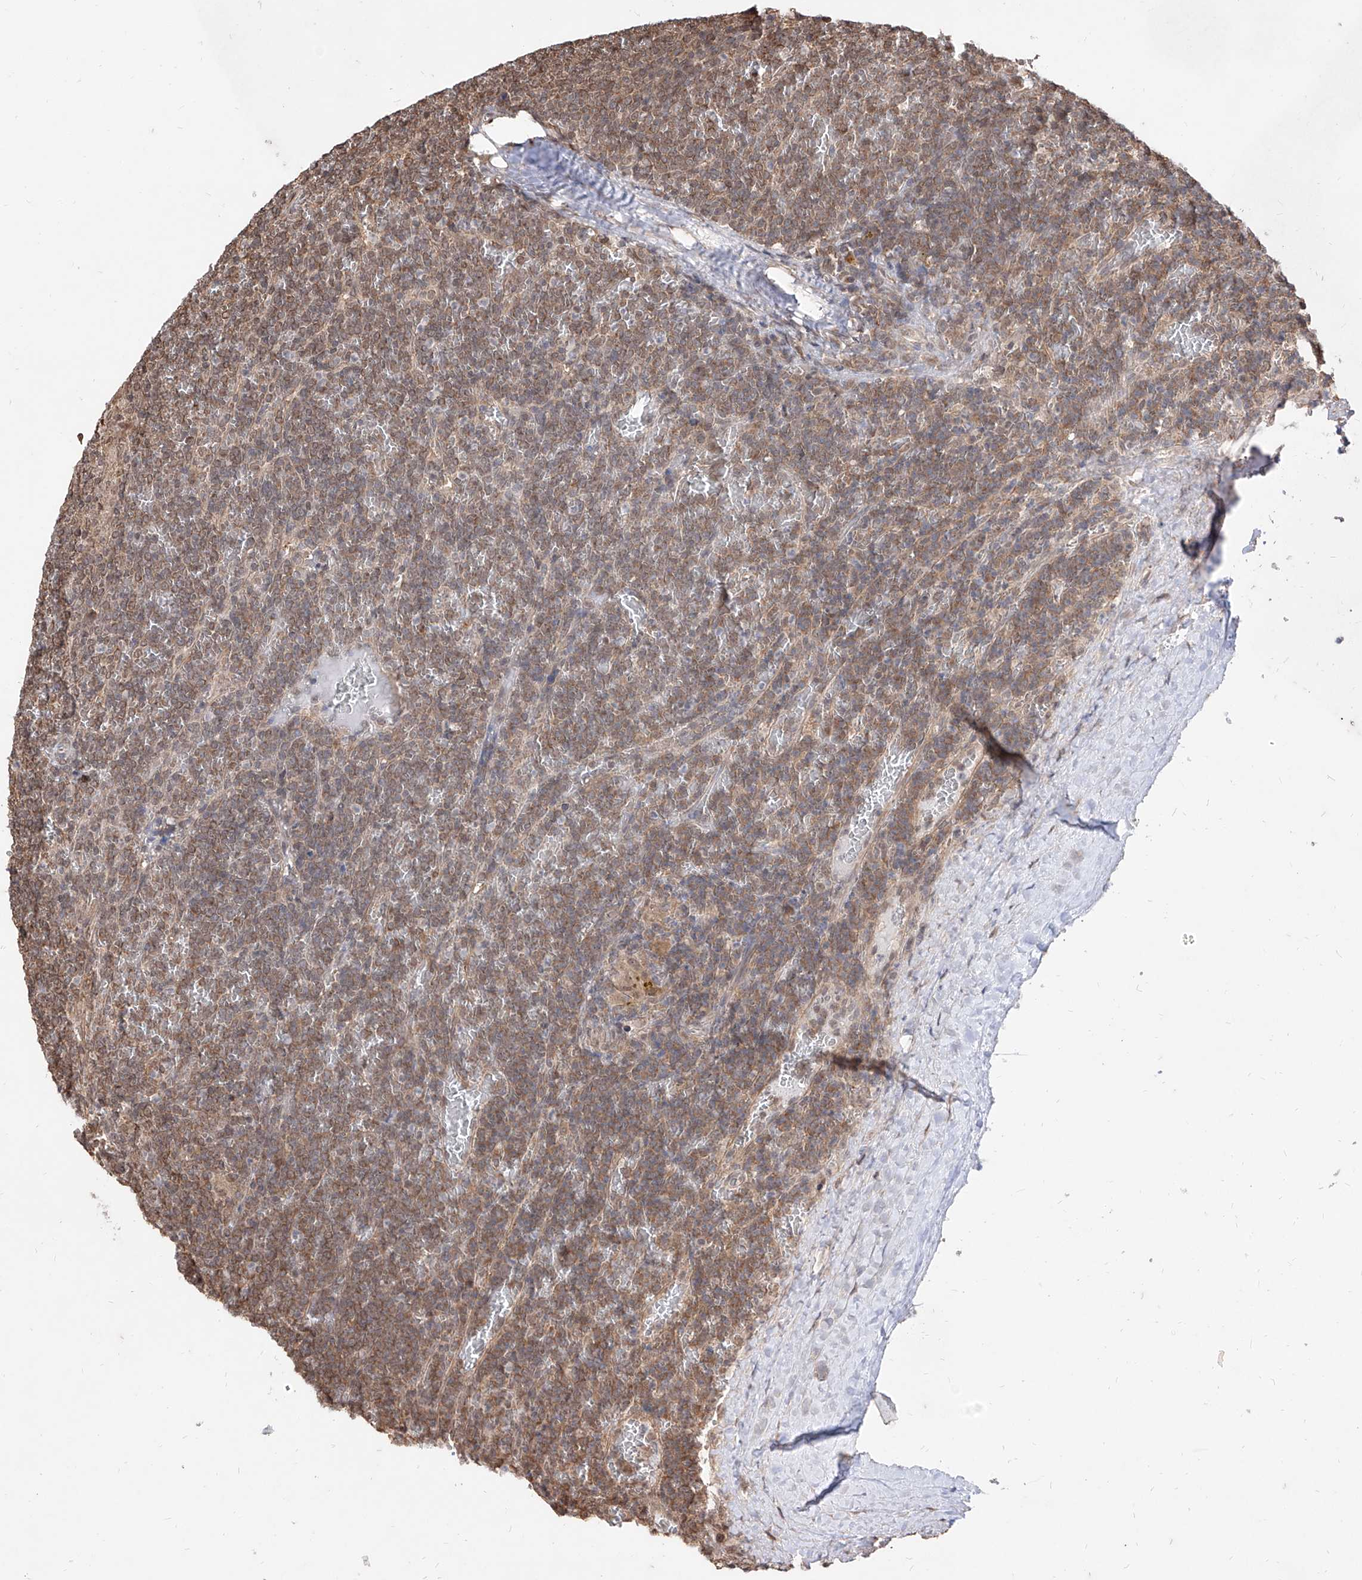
{"staining": {"intensity": "moderate", "quantity": ">75%", "location": "cytoplasmic/membranous"}, "tissue": "lymphoma", "cell_type": "Tumor cells", "image_type": "cancer", "snomed": [{"axis": "morphology", "description": "Malignant lymphoma, non-Hodgkin's type, Low grade"}, {"axis": "topography", "description": "Spleen"}], "caption": "The image exhibits staining of lymphoma, revealing moderate cytoplasmic/membranous protein positivity (brown color) within tumor cells. Nuclei are stained in blue.", "gene": "C8orf82", "patient": {"sex": "female", "age": 19}}